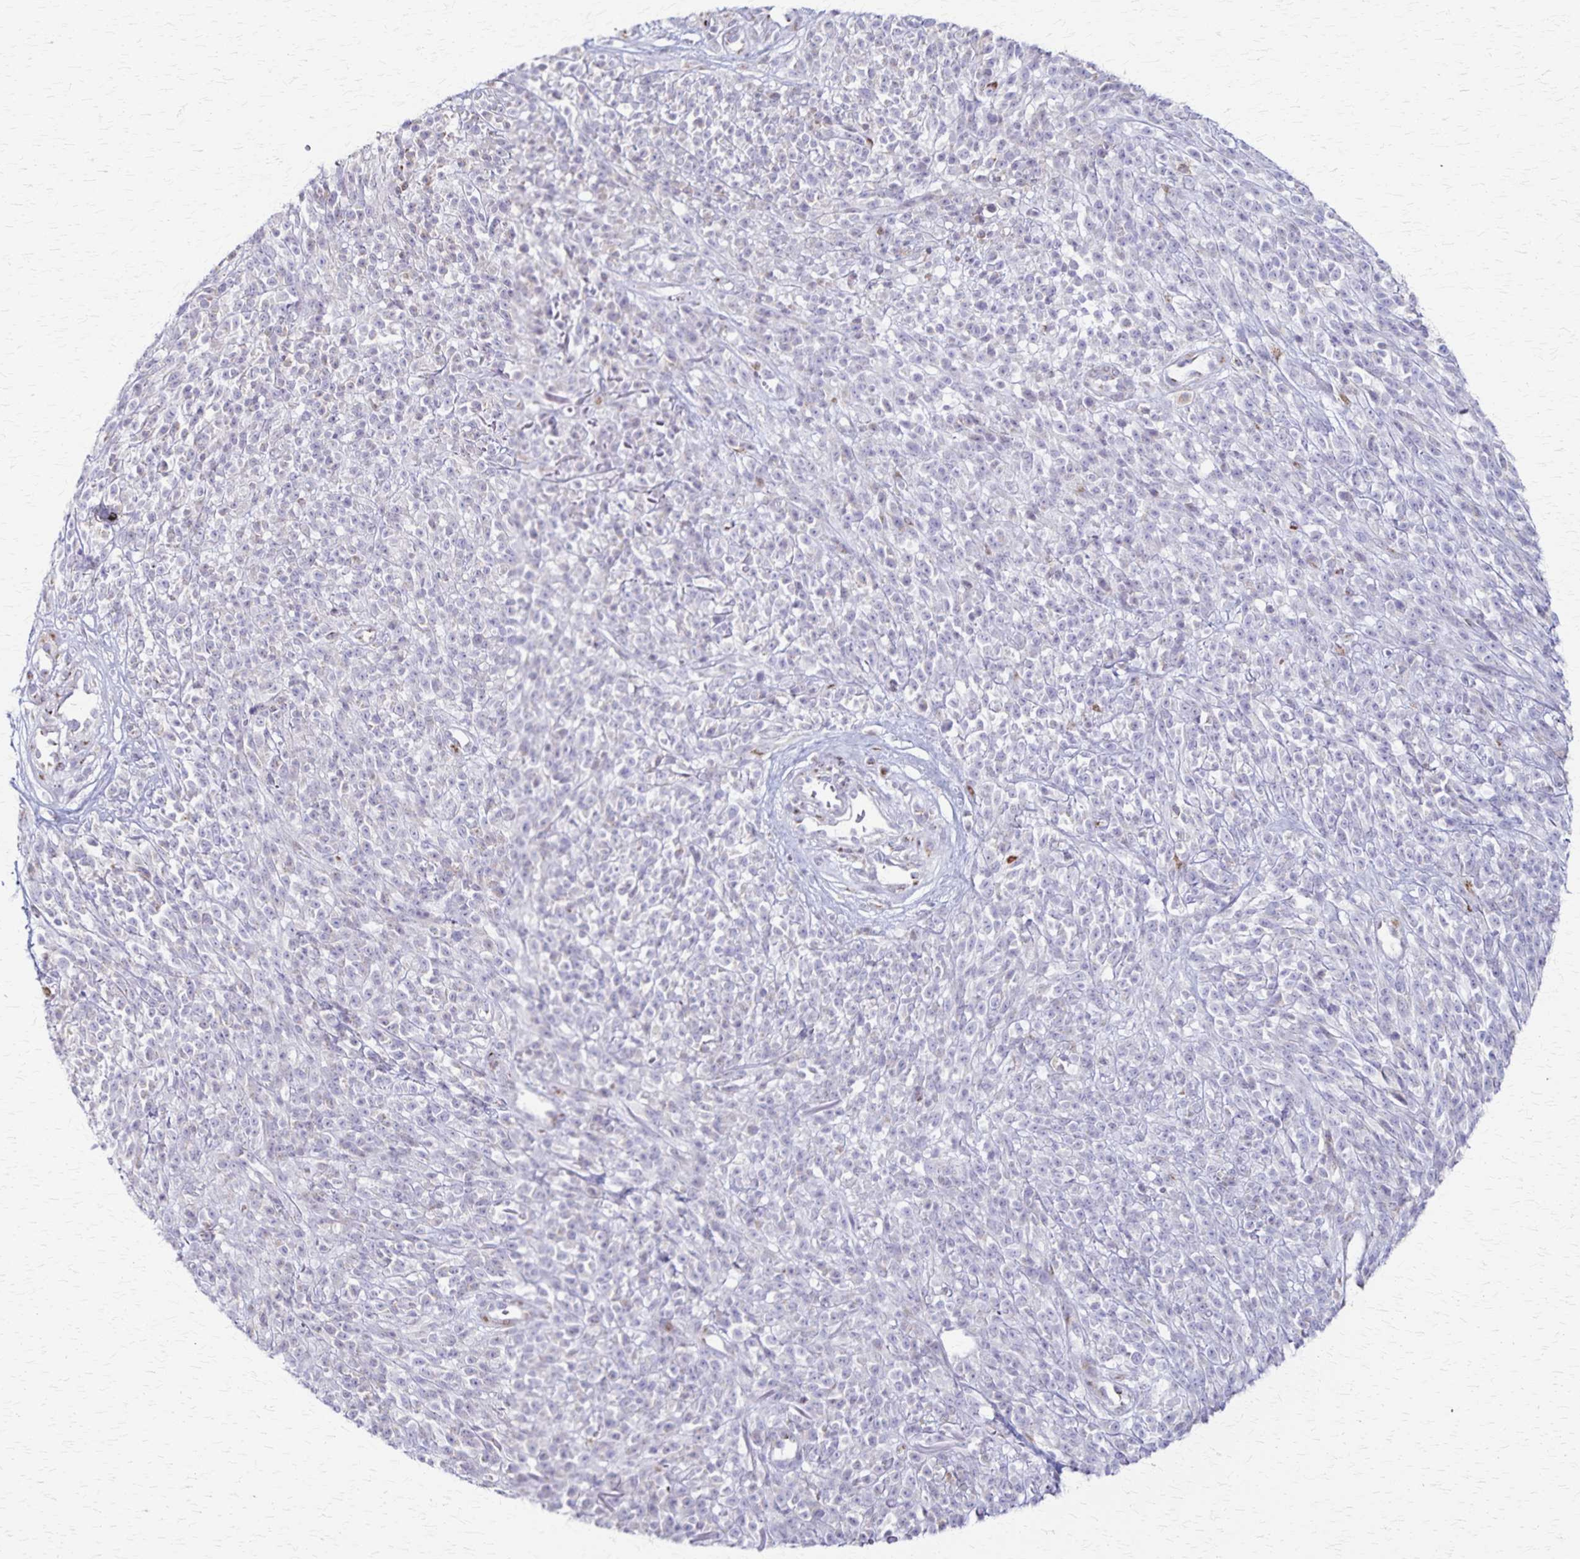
{"staining": {"intensity": "negative", "quantity": "none", "location": "none"}, "tissue": "melanoma", "cell_type": "Tumor cells", "image_type": "cancer", "snomed": [{"axis": "morphology", "description": "Malignant melanoma, NOS"}, {"axis": "topography", "description": "Skin"}, {"axis": "topography", "description": "Skin of trunk"}], "caption": "This is an immunohistochemistry histopathology image of malignant melanoma. There is no expression in tumor cells.", "gene": "MCFD2", "patient": {"sex": "male", "age": 74}}